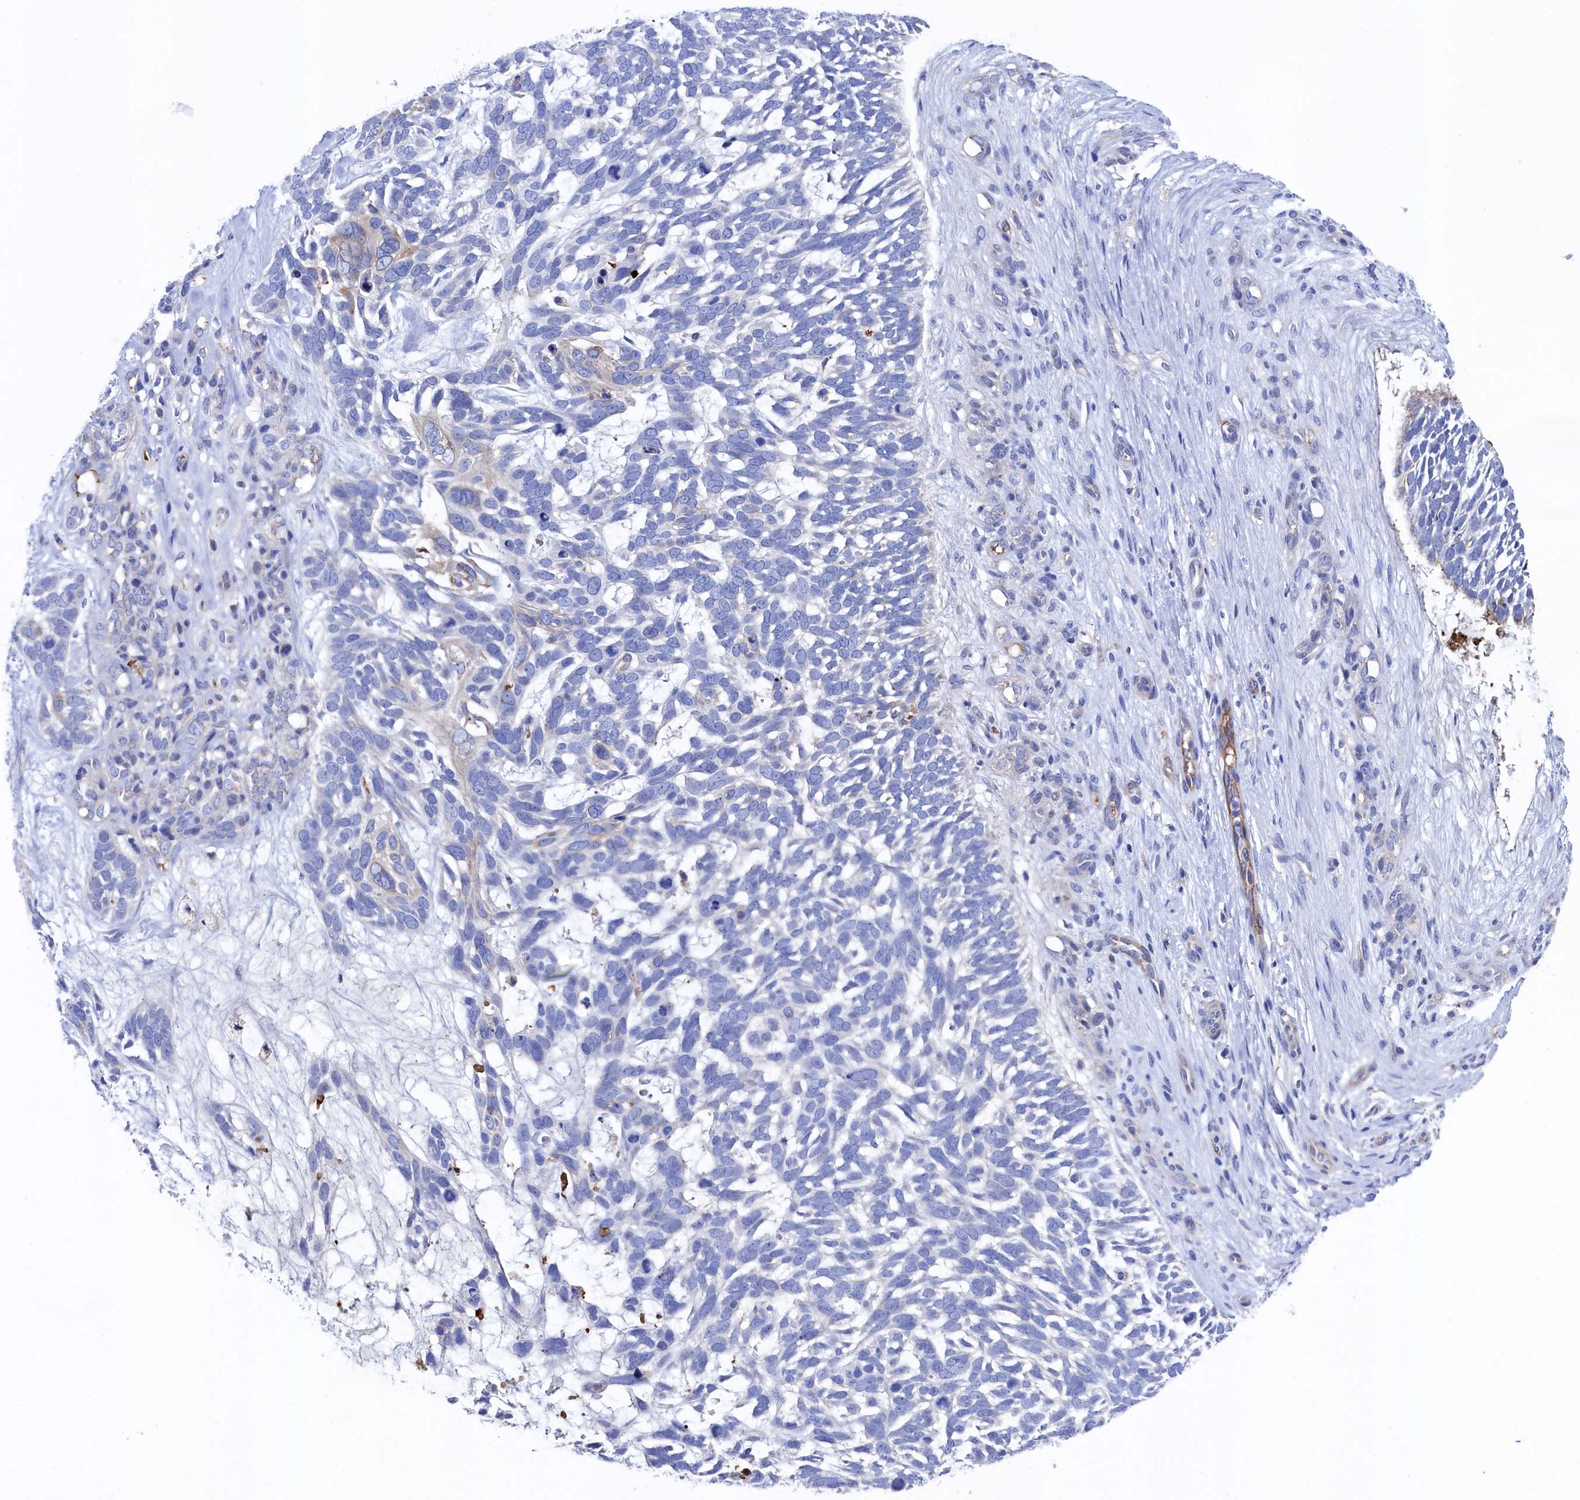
{"staining": {"intensity": "negative", "quantity": "none", "location": "none"}, "tissue": "skin cancer", "cell_type": "Tumor cells", "image_type": "cancer", "snomed": [{"axis": "morphology", "description": "Basal cell carcinoma"}, {"axis": "topography", "description": "Skin"}], "caption": "The photomicrograph shows no significant positivity in tumor cells of basal cell carcinoma (skin). (Brightfield microscopy of DAB IHC at high magnification).", "gene": "C12orf73", "patient": {"sex": "male", "age": 88}}